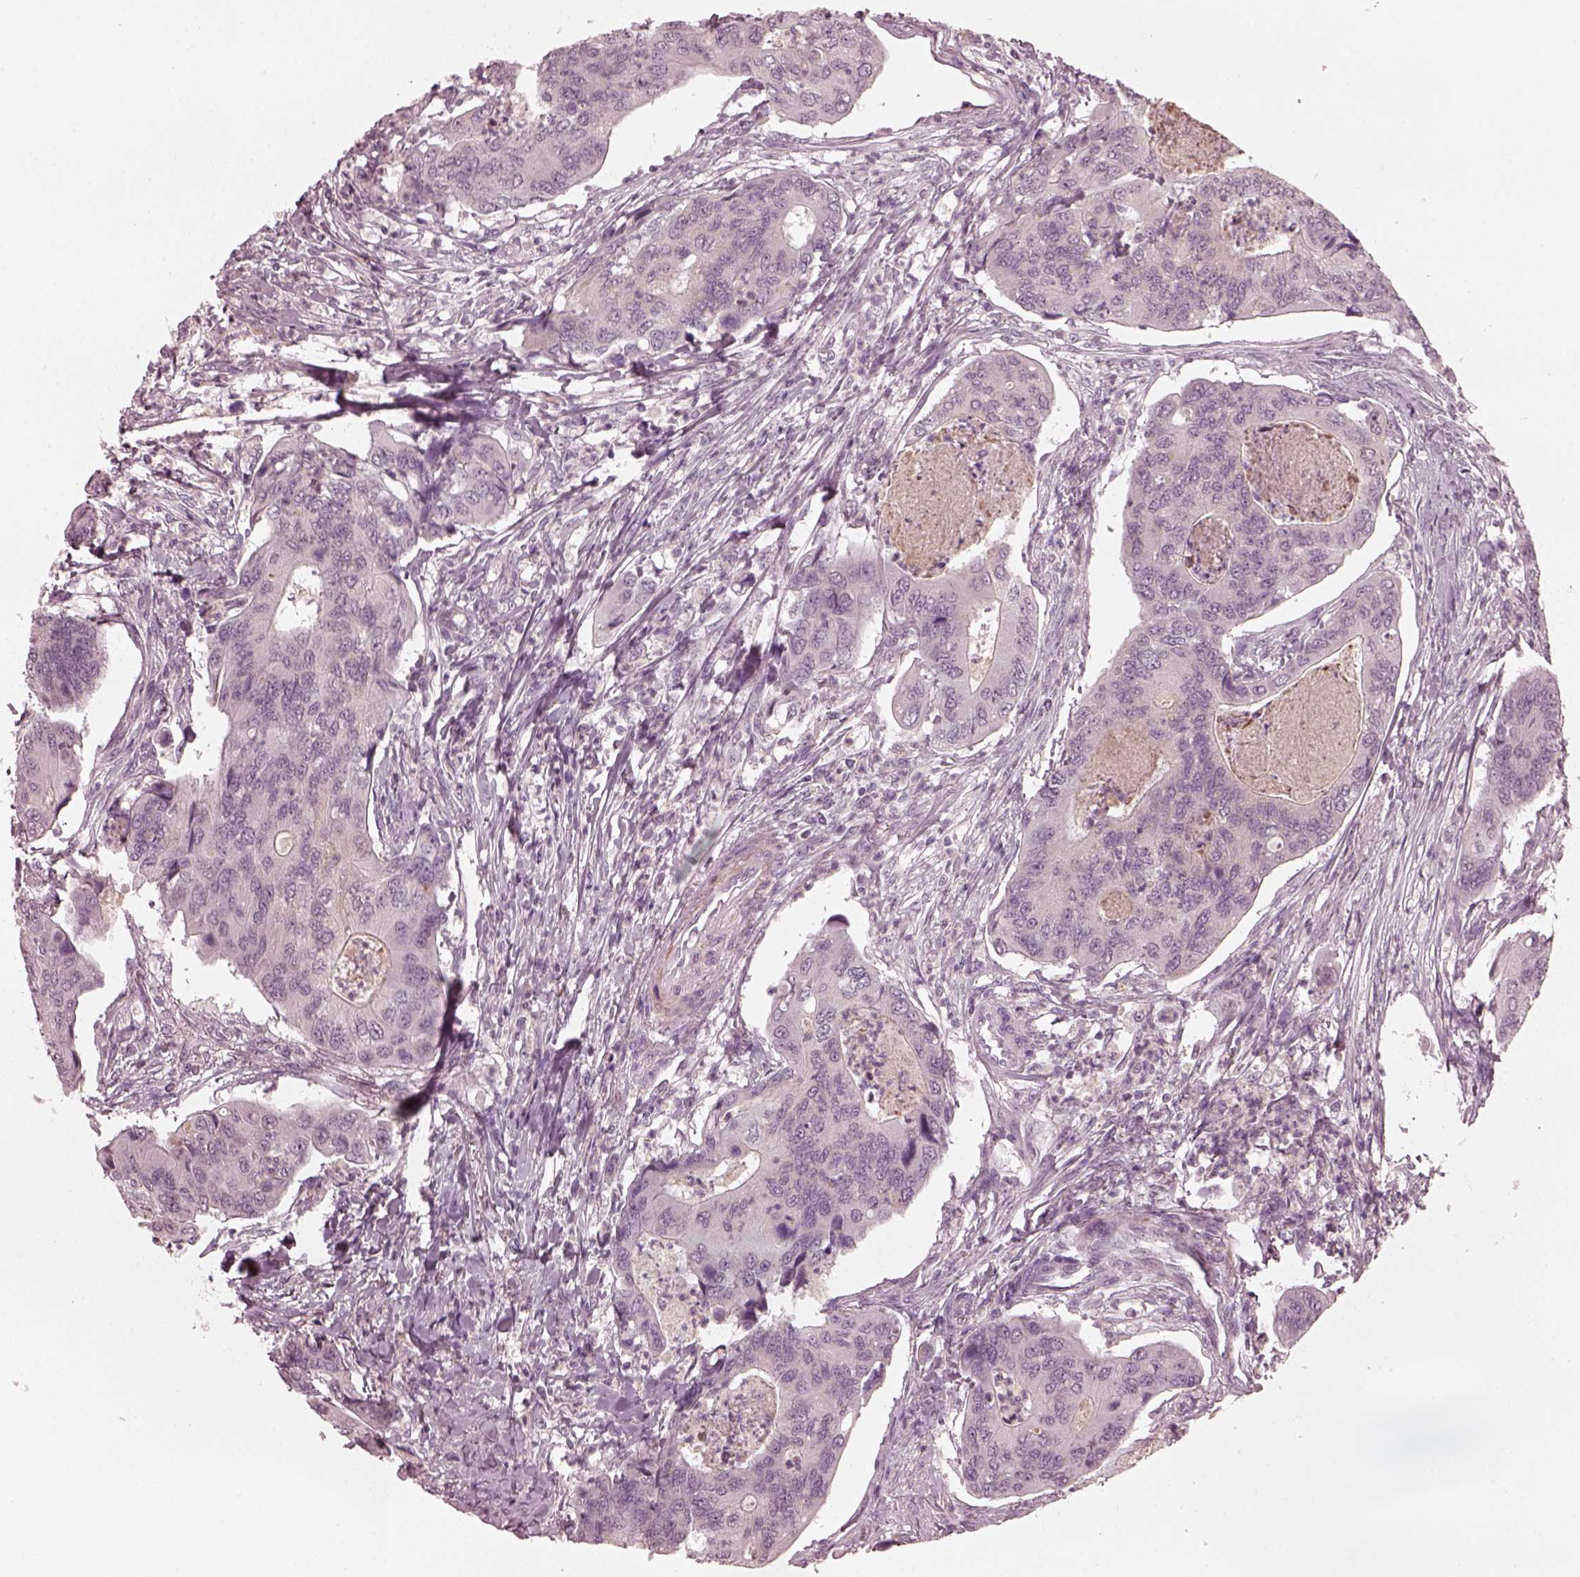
{"staining": {"intensity": "negative", "quantity": "none", "location": "none"}, "tissue": "colorectal cancer", "cell_type": "Tumor cells", "image_type": "cancer", "snomed": [{"axis": "morphology", "description": "Adenocarcinoma, NOS"}, {"axis": "topography", "description": "Colon"}], "caption": "A photomicrograph of adenocarcinoma (colorectal) stained for a protein exhibits no brown staining in tumor cells.", "gene": "CCDC170", "patient": {"sex": "female", "age": 67}}